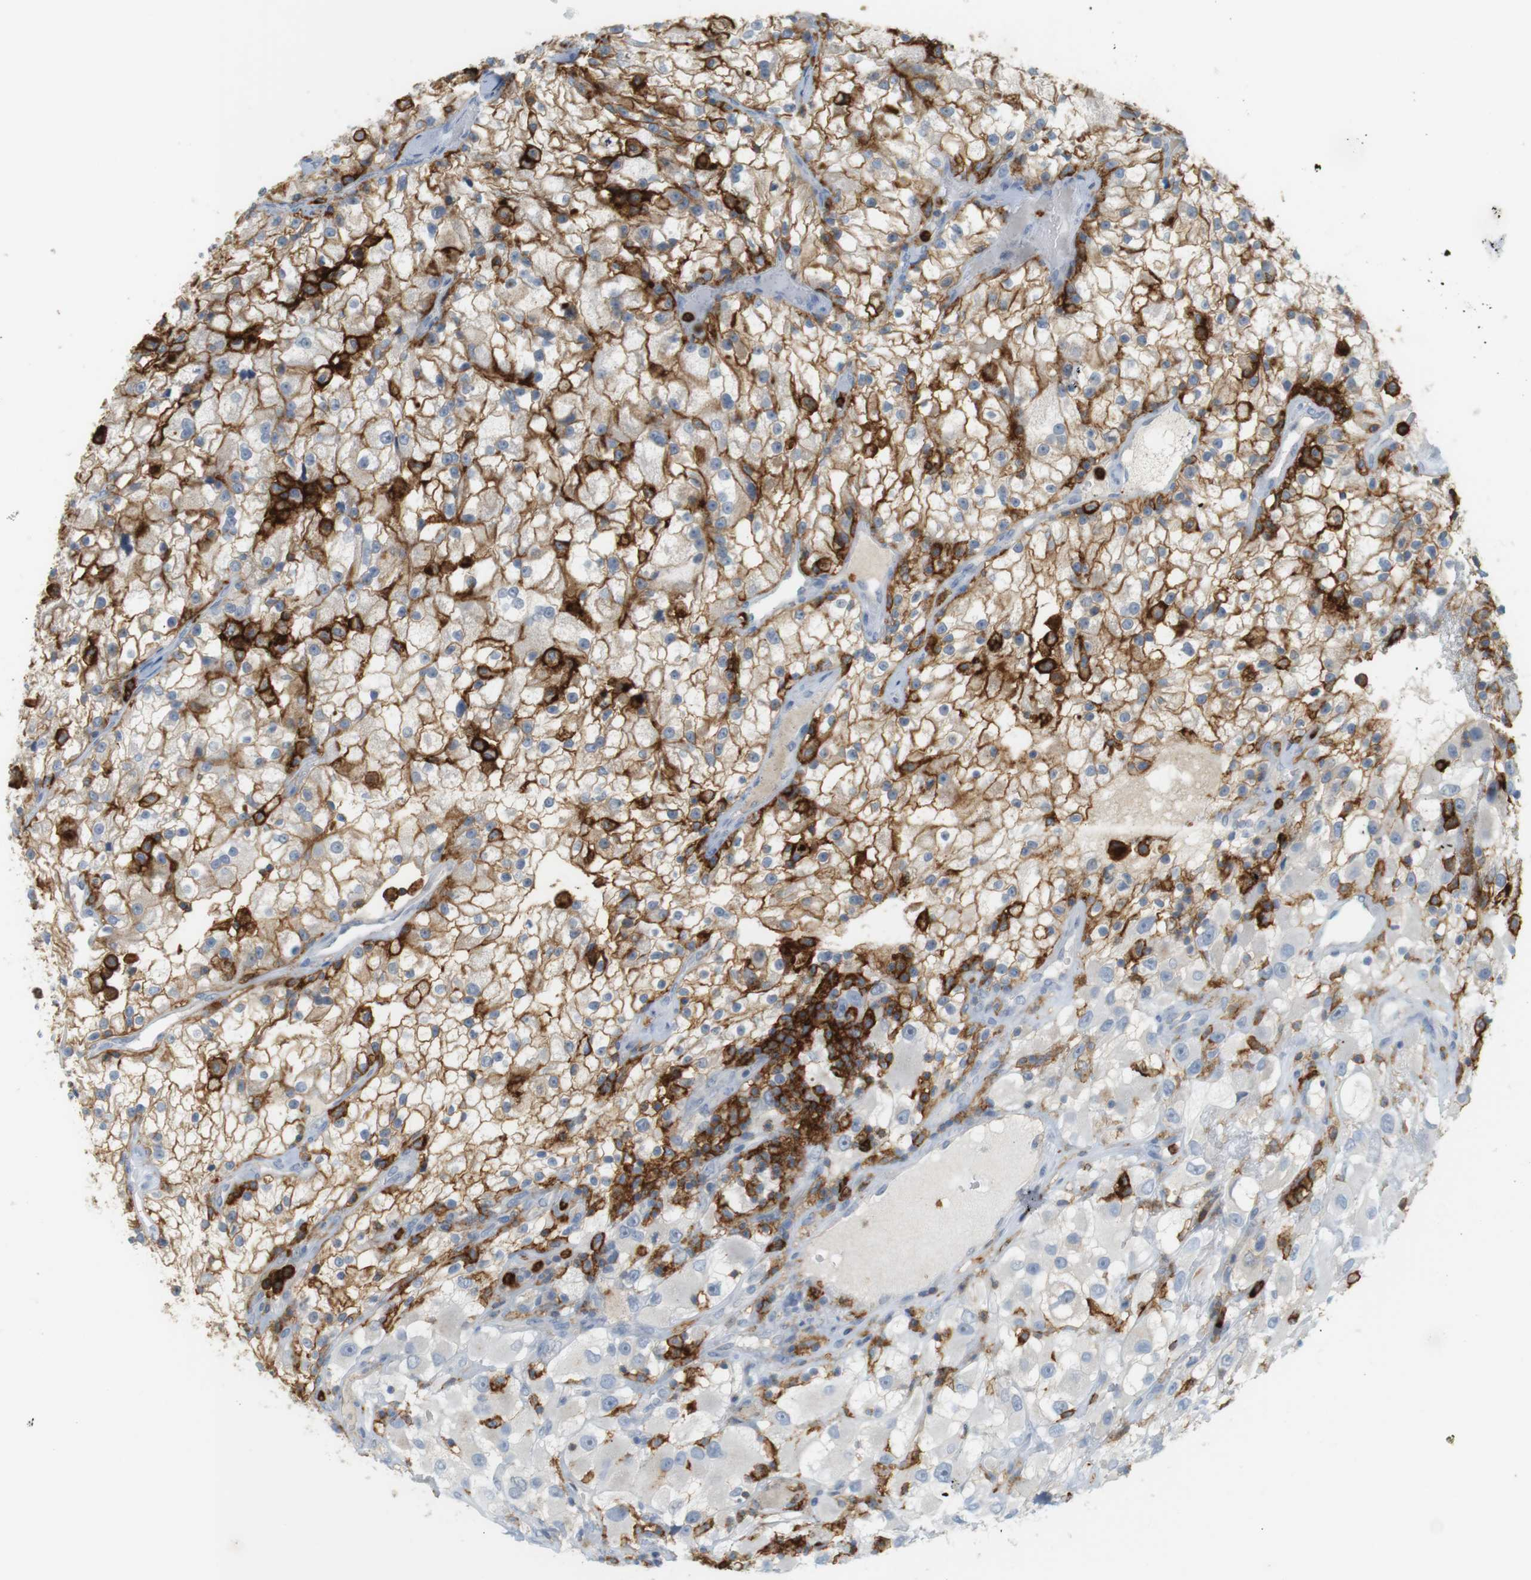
{"staining": {"intensity": "moderate", "quantity": ">75%", "location": "cytoplasmic/membranous"}, "tissue": "renal cancer", "cell_type": "Tumor cells", "image_type": "cancer", "snomed": [{"axis": "morphology", "description": "Adenocarcinoma, NOS"}, {"axis": "topography", "description": "Kidney"}], "caption": "Renal adenocarcinoma stained with a brown dye demonstrates moderate cytoplasmic/membranous positive expression in approximately >75% of tumor cells.", "gene": "SIRPA", "patient": {"sex": "female", "age": 52}}